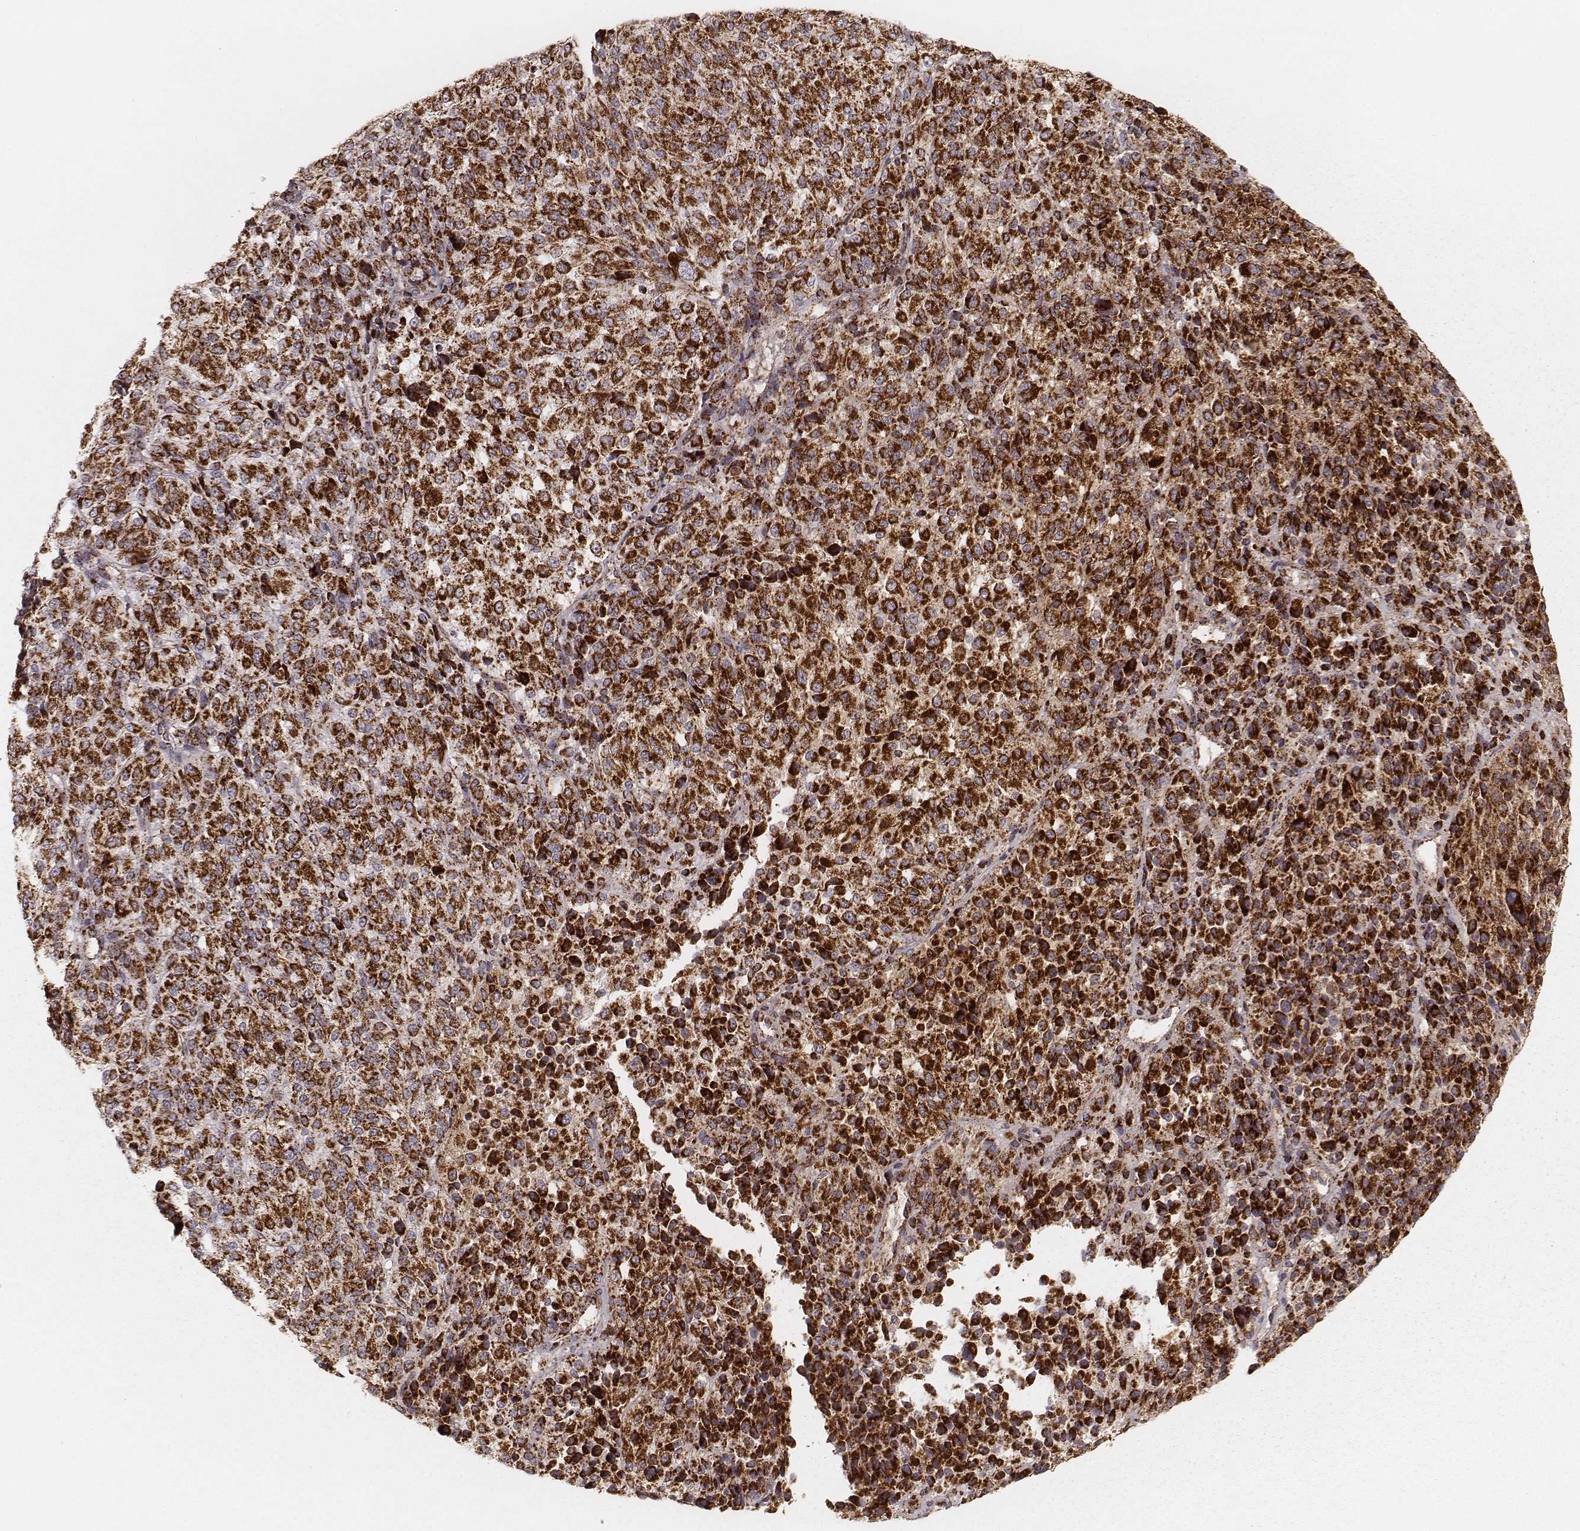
{"staining": {"intensity": "strong", "quantity": ">75%", "location": "cytoplasmic/membranous"}, "tissue": "melanoma", "cell_type": "Tumor cells", "image_type": "cancer", "snomed": [{"axis": "morphology", "description": "Malignant melanoma, Metastatic site"}, {"axis": "topography", "description": "Brain"}], "caption": "There is high levels of strong cytoplasmic/membranous expression in tumor cells of malignant melanoma (metastatic site), as demonstrated by immunohistochemical staining (brown color).", "gene": "CS", "patient": {"sex": "female", "age": 56}}